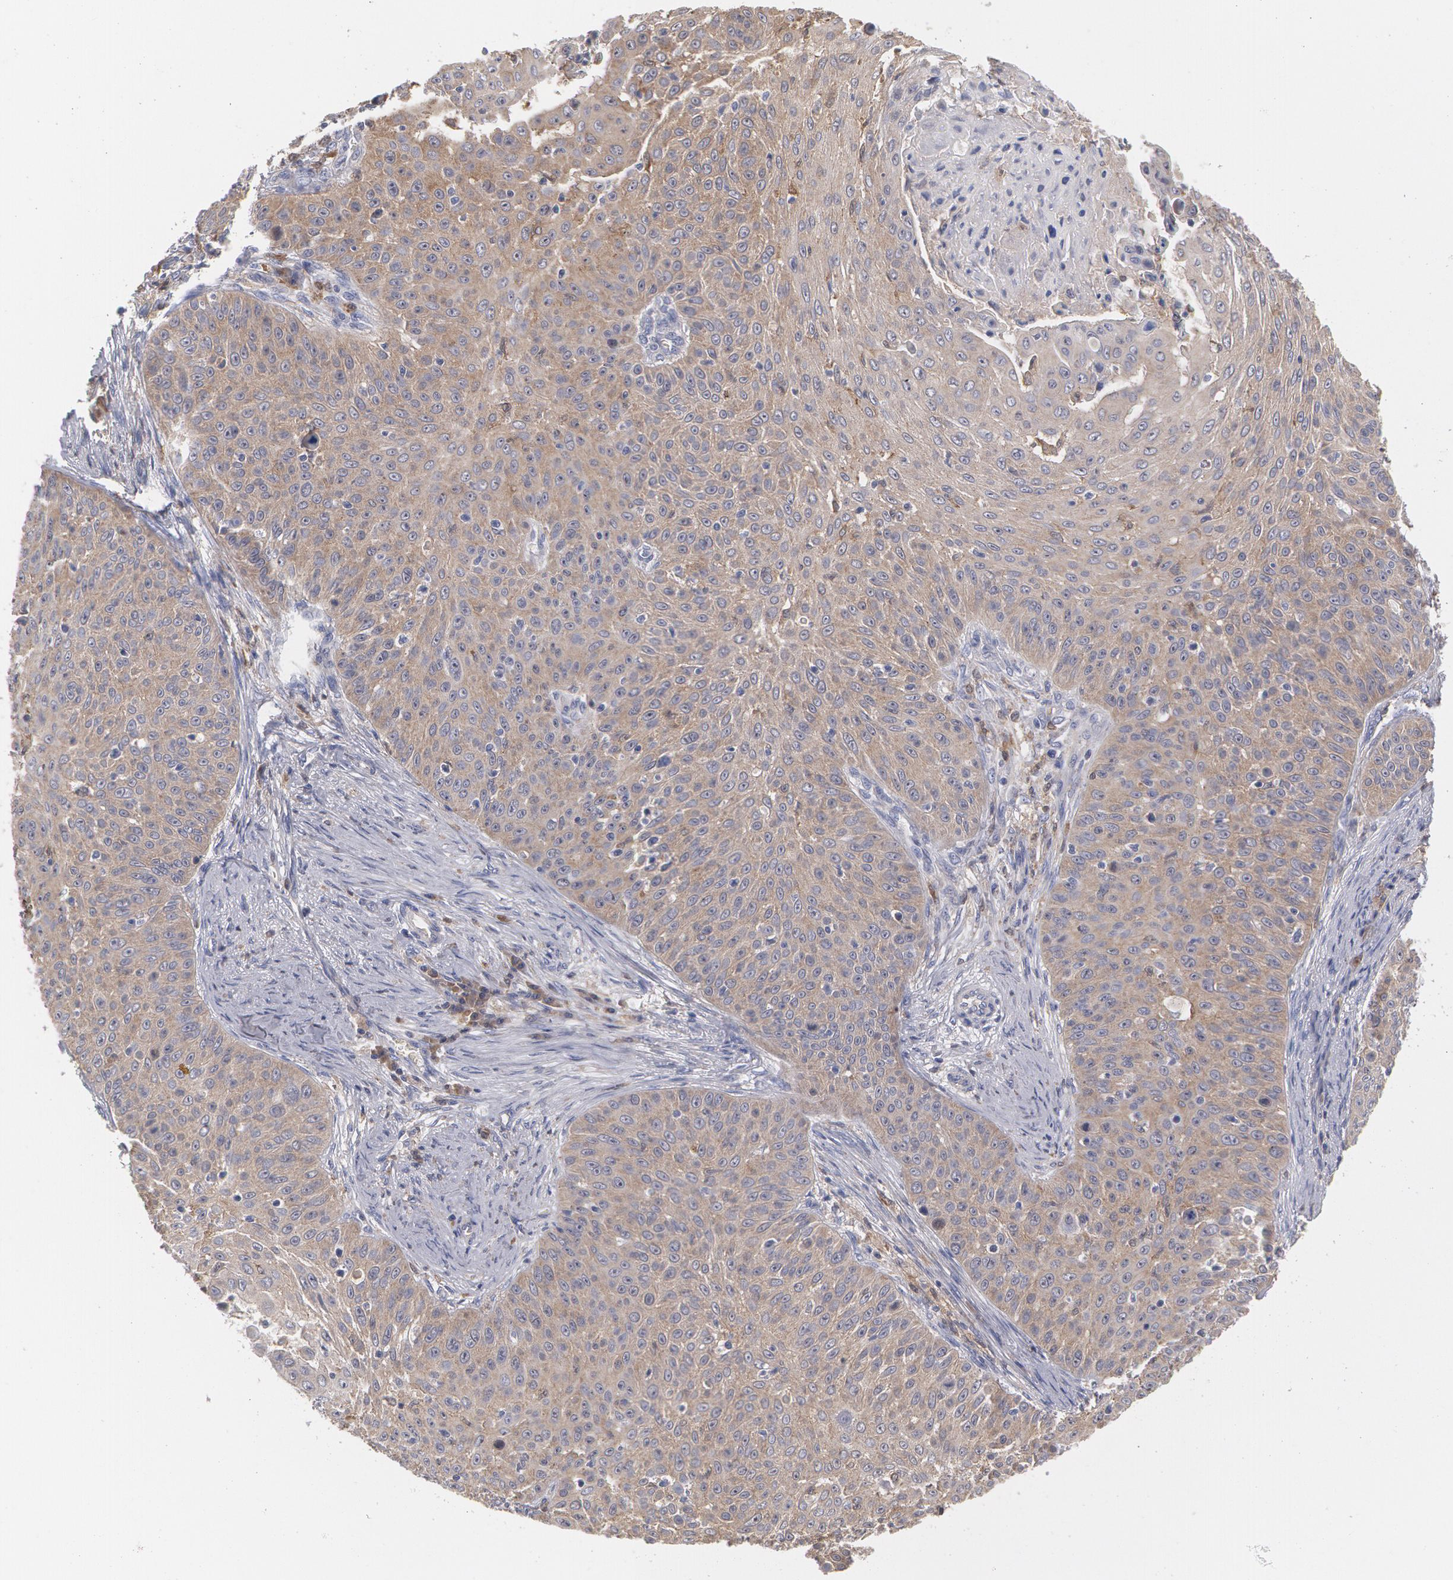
{"staining": {"intensity": "weak", "quantity": ">75%", "location": "cytoplasmic/membranous"}, "tissue": "skin cancer", "cell_type": "Tumor cells", "image_type": "cancer", "snomed": [{"axis": "morphology", "description": "Squamous cell carcinoma, NOS"}, {"axis": "topography", "description": "Skin"}], "caption": "A brown stain shows weak cytoplasmic/membranous positivity of a protein in skin squamous cell carcinoma tumor cells. Immunohistochemistry stains the protein of interest in brown and the nuclei are stained blue.", "gene": "SYK", "patient": {"sex": "male", "age": 82}}